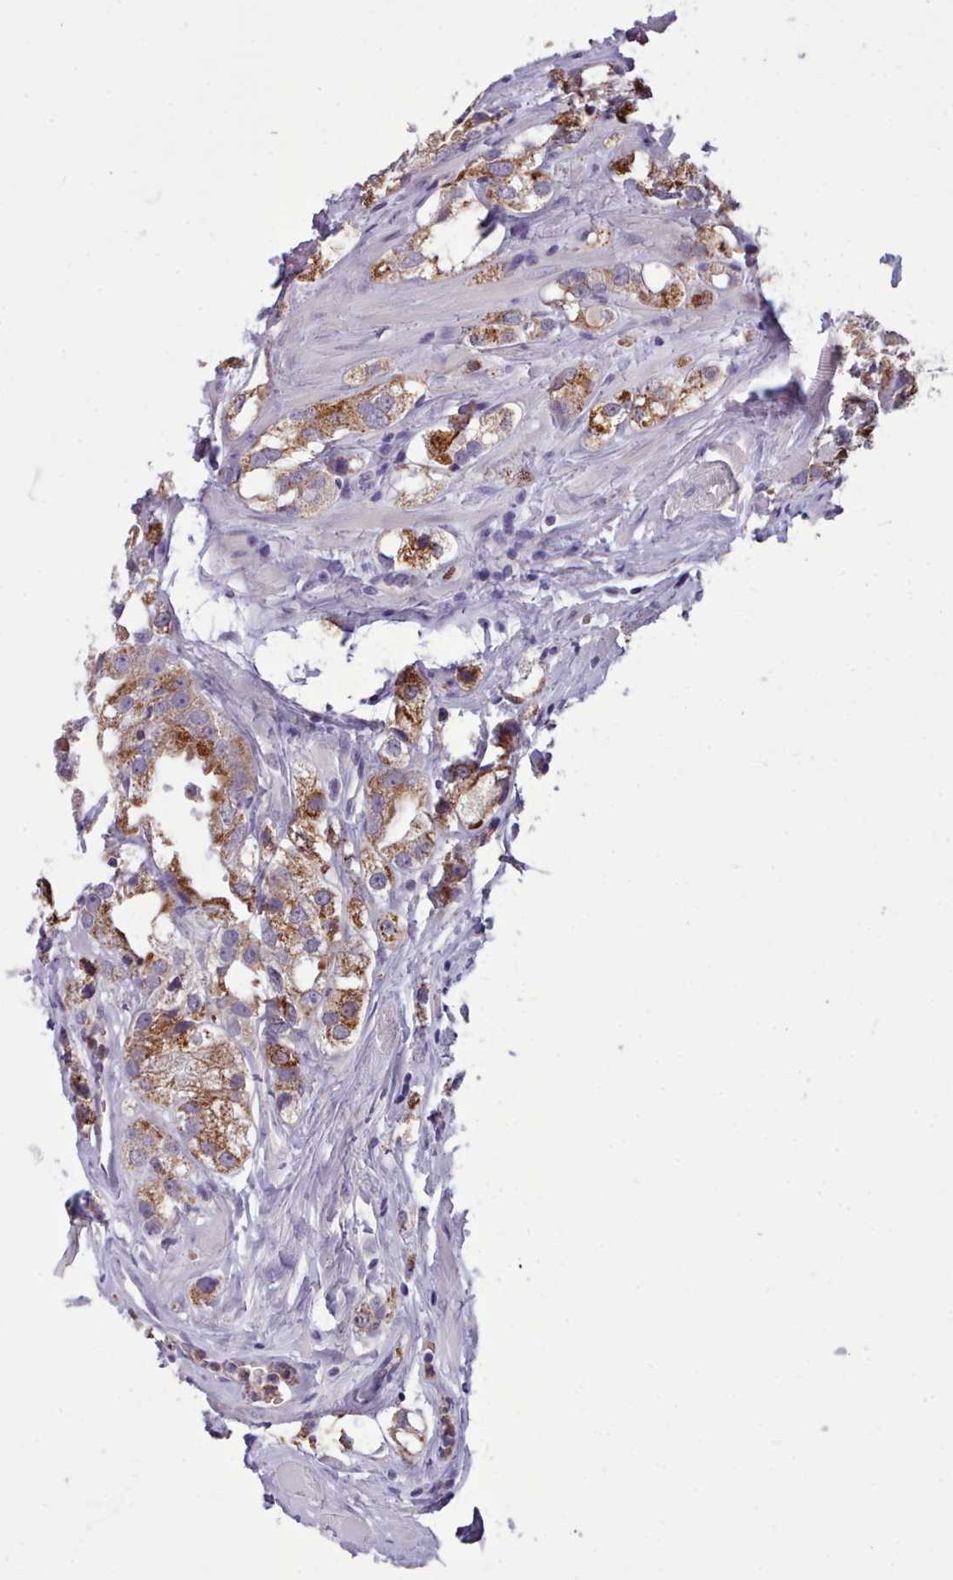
{"staining": {"intensity": "moderate", "quantity": ">75%", "location": "cytoplasmic/membranous"}, "tissue": "prostate cancer", "cell_type": "Tumor cells", "image_type": "cancer", "snomed": [{"axis": "morphology", "description": "Adenocarcinoma, NOS"}, {"axis": "topography", "description": "Prostate"}], "caption": "Prostate cancer (adenocarcinoma) stained with a protein marker demonstrates moderate staining in tumor cells.", "gene": "KCTD16", "patient": {"sex": "male", "age": 79}}